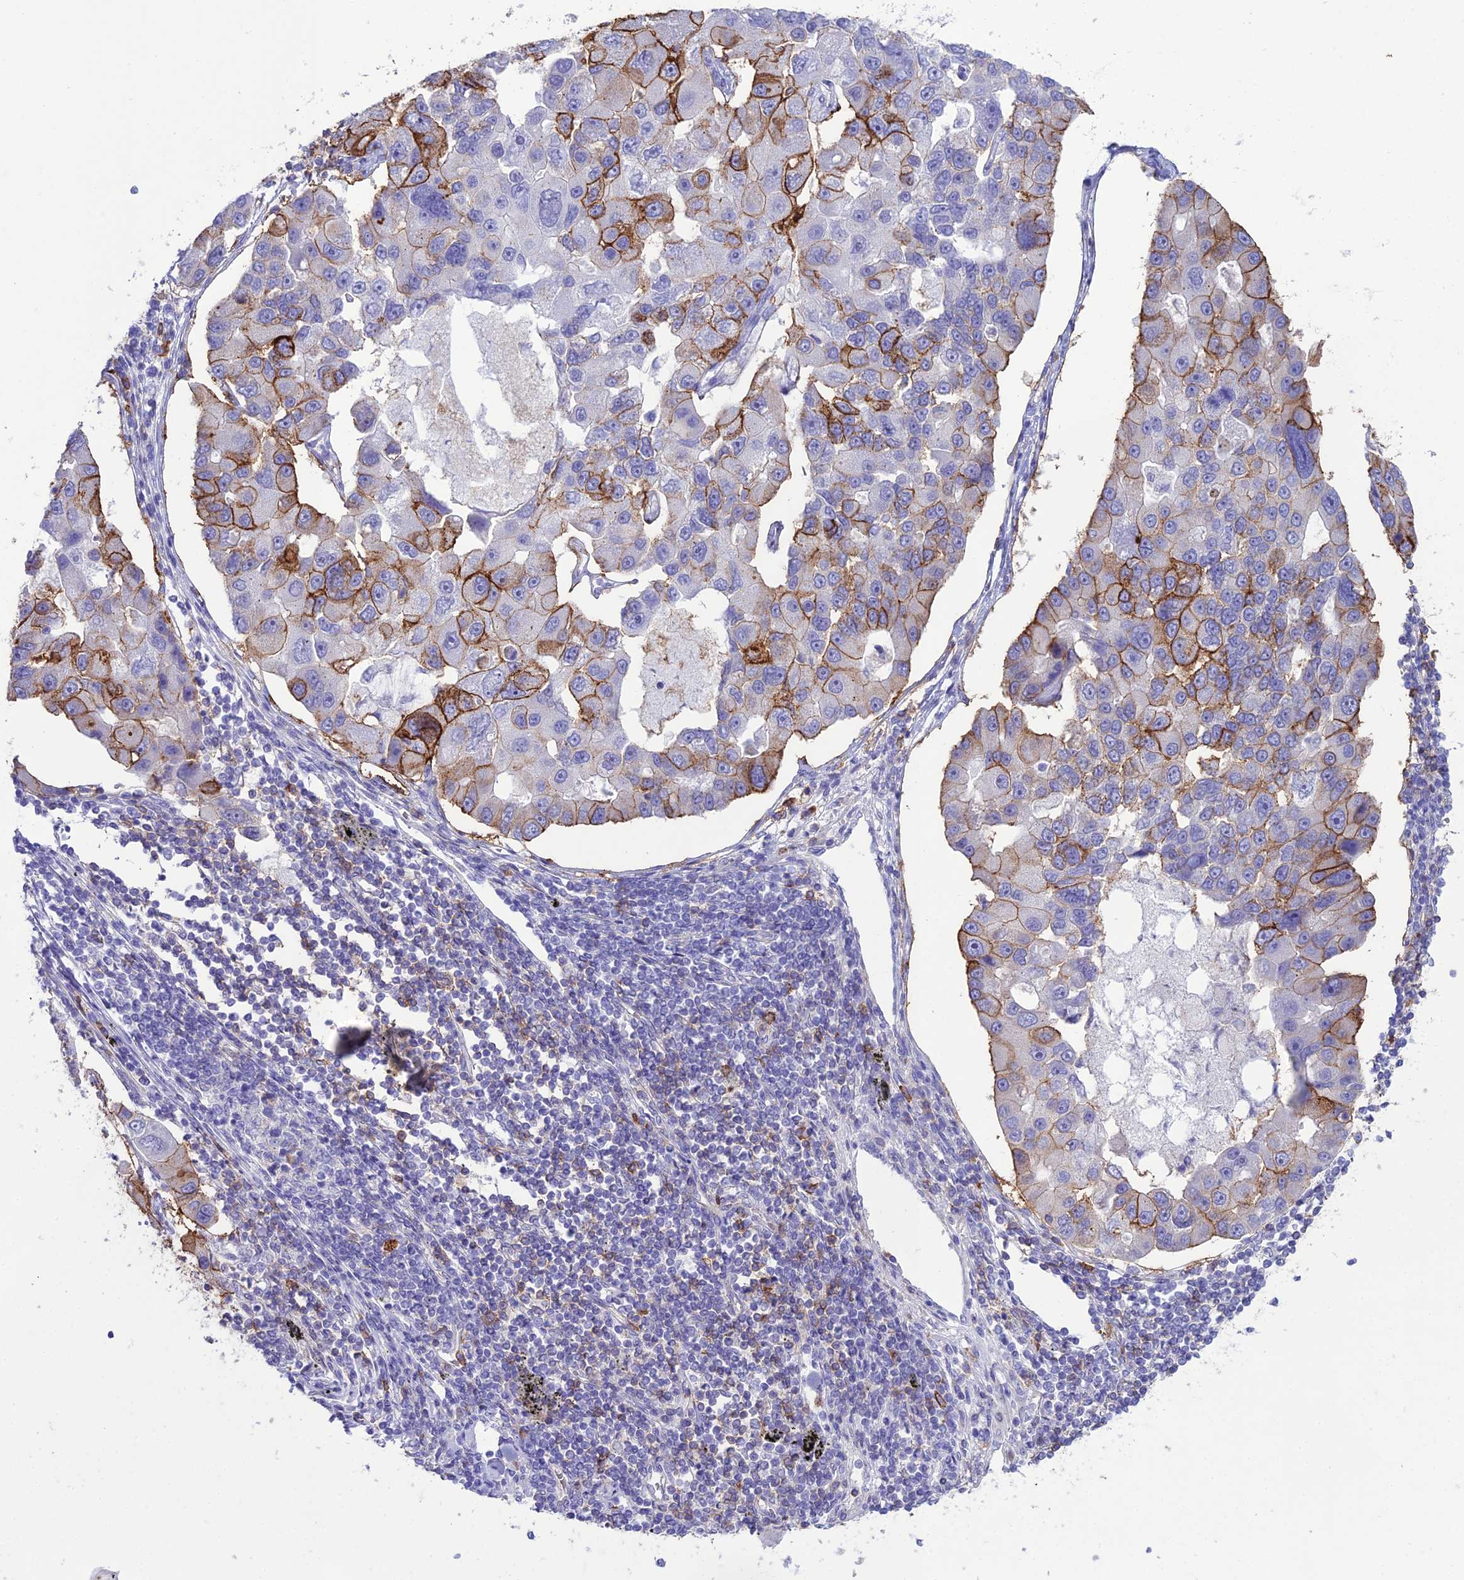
{"staining": {"intensity": "strong", "quantity": "25%-75%", "location": "cytoplasmic/membranous"}, "tissue": "lung cancer", "cell_type": "Tumor cells", "image_type": "cancer", "snomed": [{"axis": "morphology", "description": "Adenocarcinoma, NOS"}, {"axis": "topography", "description": "Lung"}], "caption": "Immunohistochemical staining of human lung adenocarcinoma exhibits strong cytoplasmic/membranous protein staining in about 25%-75% of tumor cells. (Stains: DAB (3,3'-diaminobenzidine) in brown, nuclei in blue, Microscopy: brightfield microscopy at high magnification).", "gene": "OR1Q1", "patient": {"sex": "female", "age": 54}}